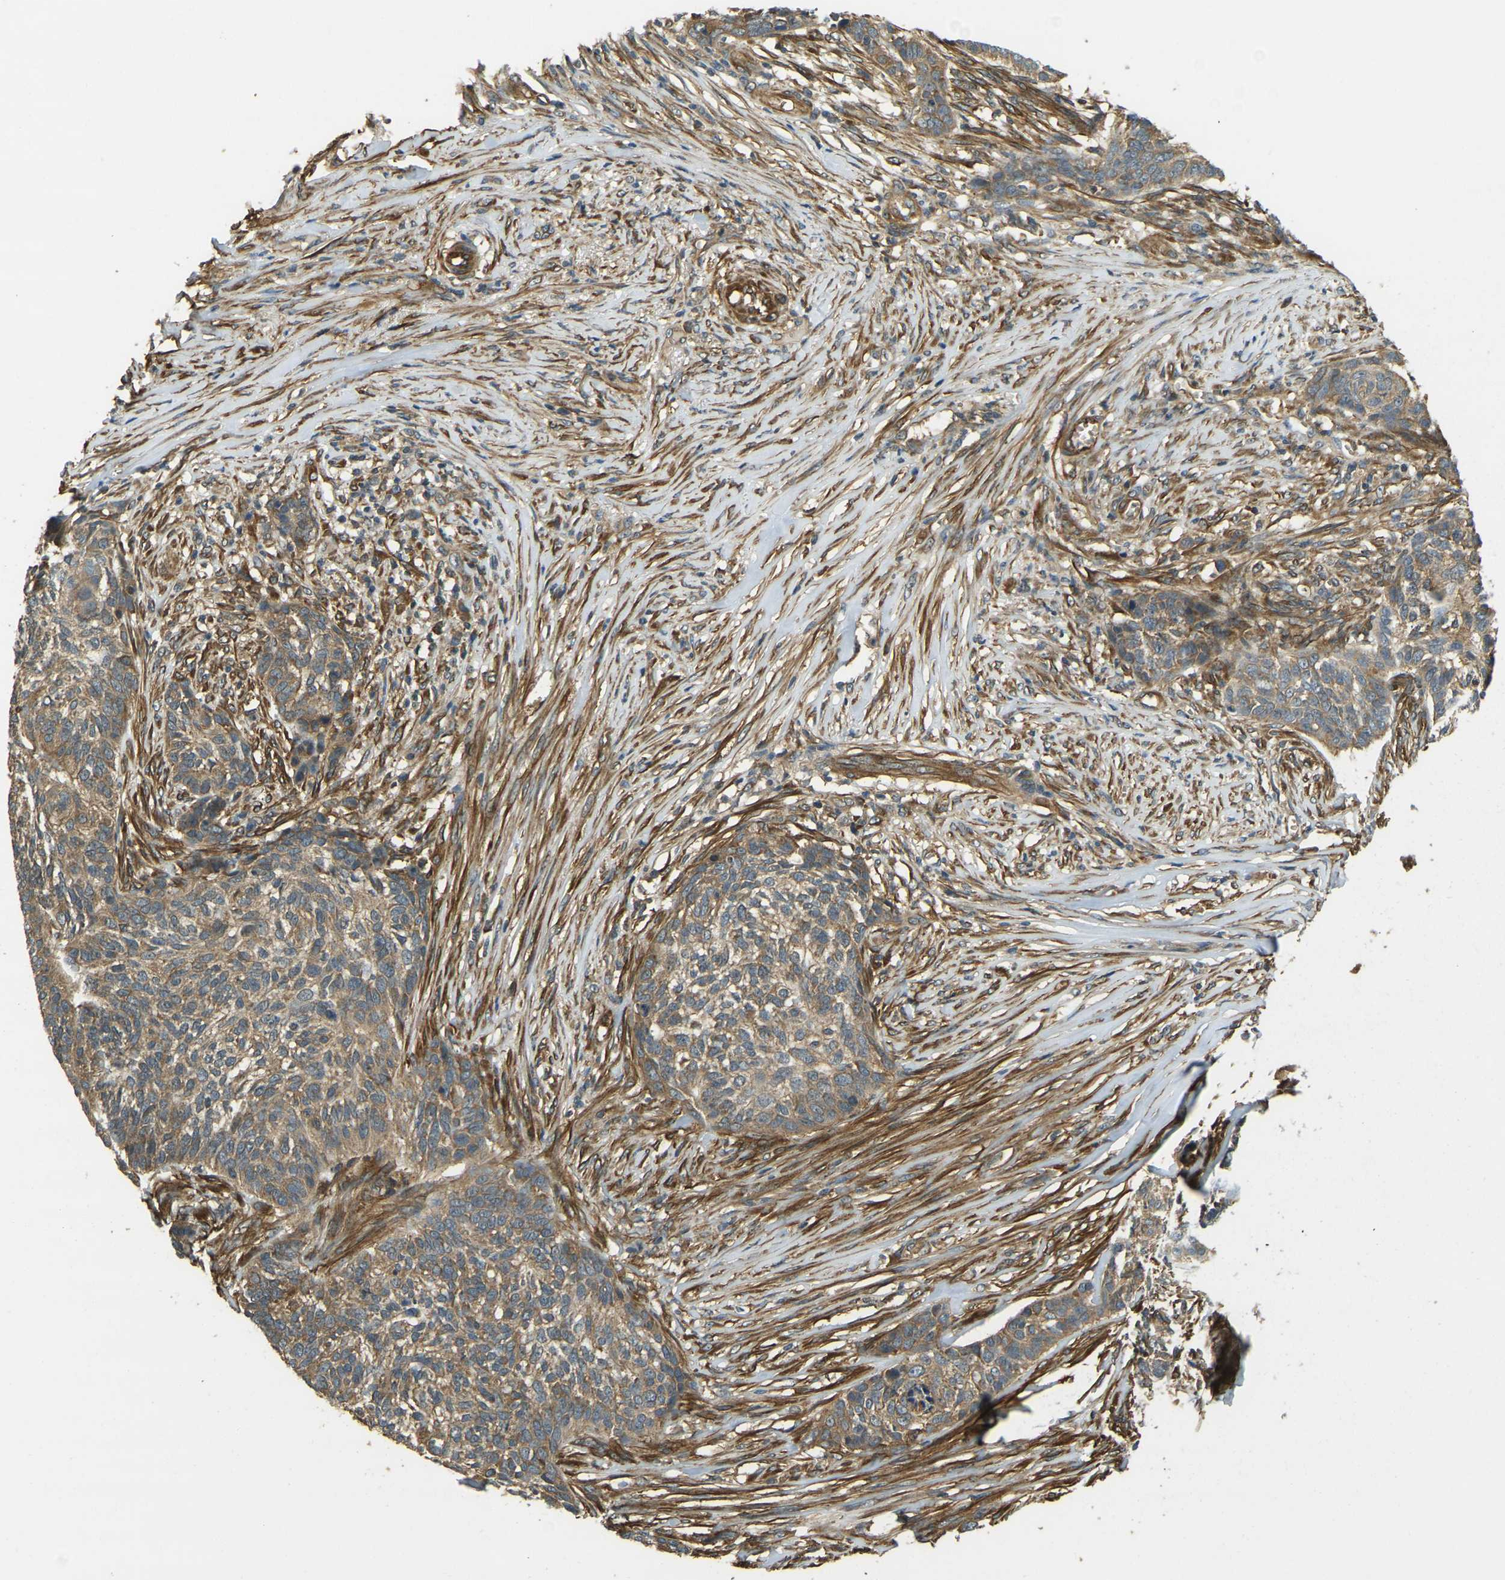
{"staining": {"intensity": "moderate", "quantity": ">75%", "location": "cytoplasmic/membranous"}, "tissue": "skin cancer", "cell_type": "Tumor cells", "image_type": "cancer", "snomed": [{"axis": "morphology", "description": "Basal cell carcinoma"}, {"axis": "topography", "description": "Skin"}], "caption": "A micrograph showing moderate cytoplasmic/membranous staining in approximately >75% of tumor cells in skin basal cell carcinoma, as visualized by brown immunohistochemical staining.", "gene": "ERGIC1", "patient": {"sex": "male", "age": 85}}